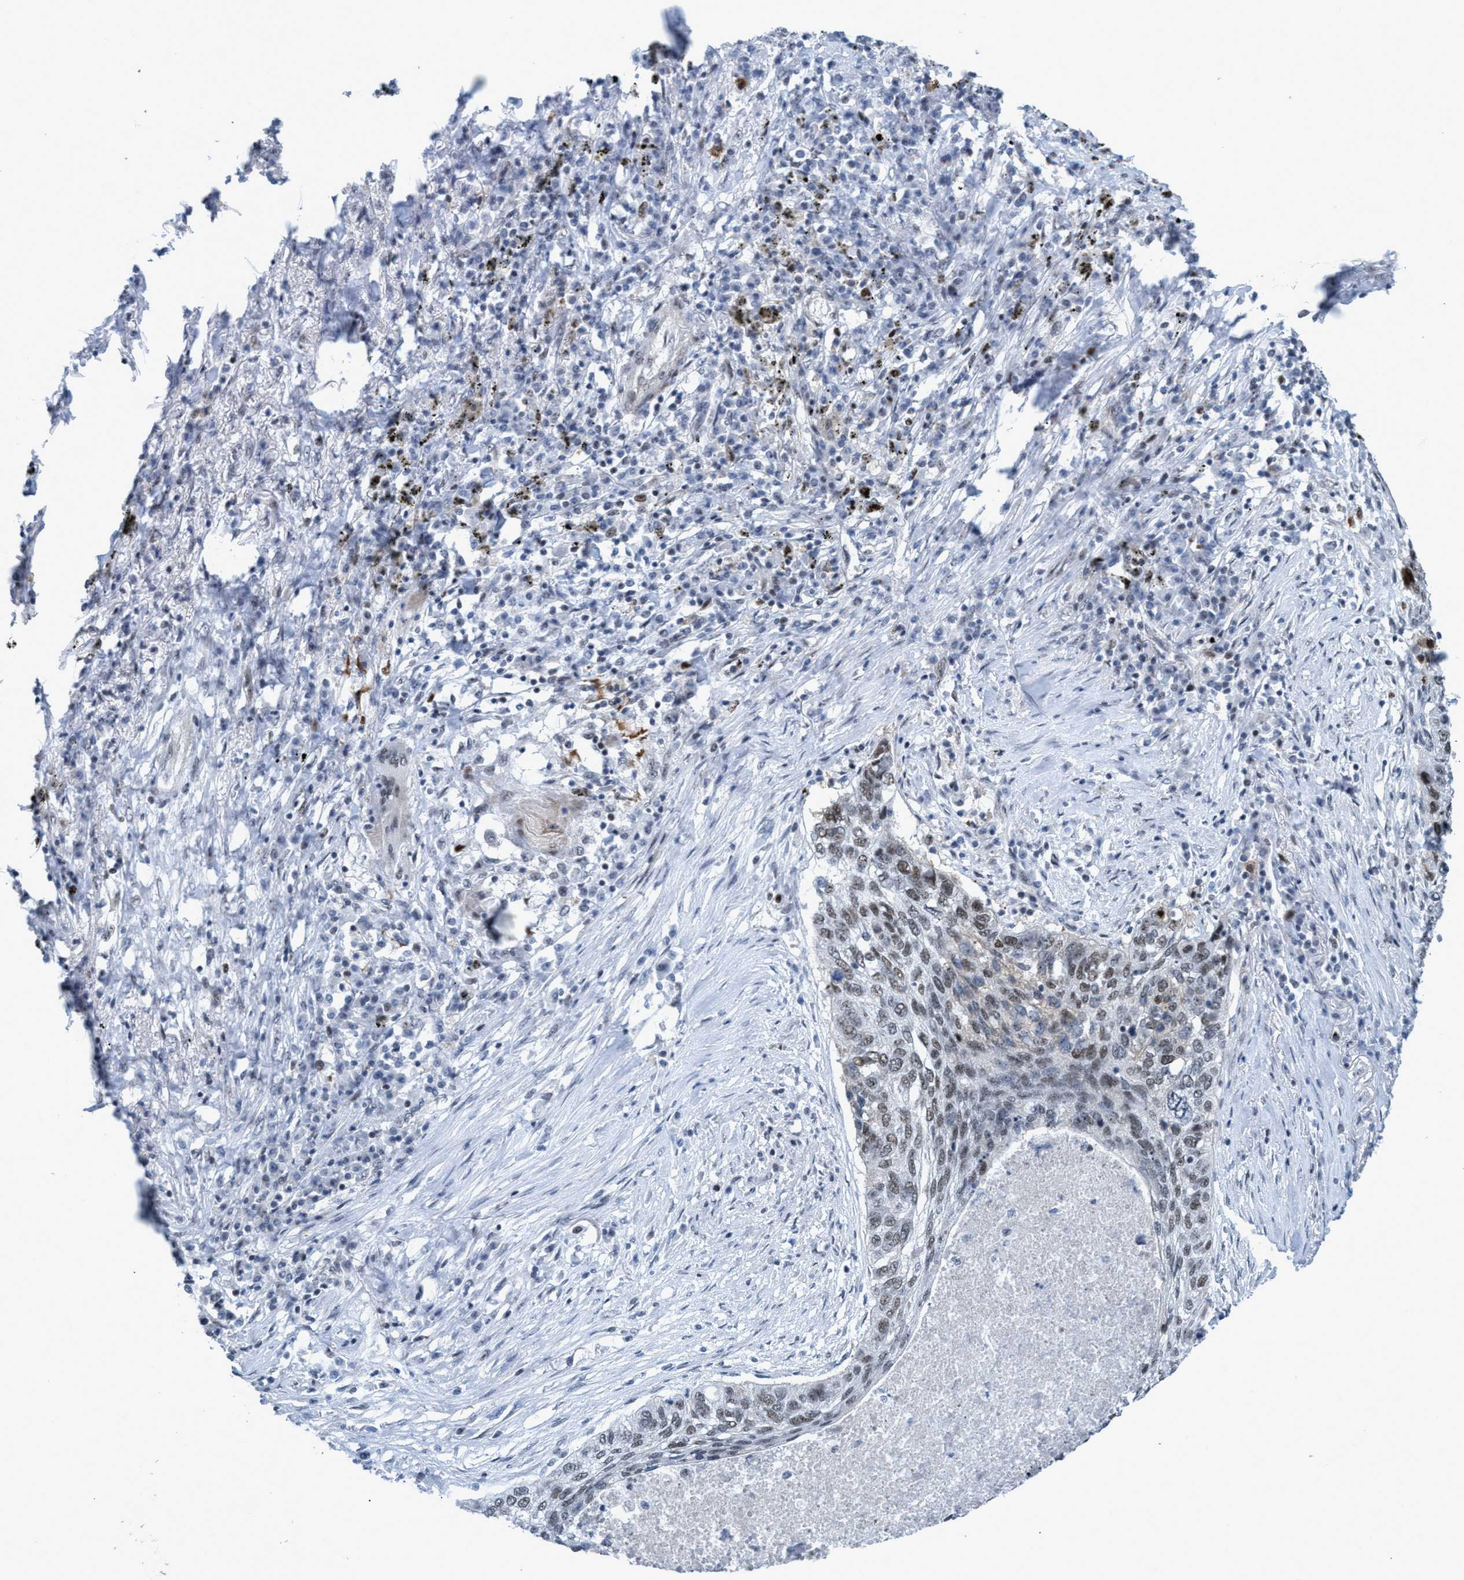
{"staining": {"intensity": "weak", "quantity": ">75%", "location": "nuclear"}, "tissue": "lung cancer", "cell_type": "Tumor cells", "image_type": "cancer", "snomed": [{"axis": "morphology", "description": "Squamous cell carcinoma, NOS"}, {"axis": "topography", "description": "Lung"}], "caption": "Protein expression analysis of lung cancer exhibits weak nuclear staining in about >75% of tumor cells.", "gene": "CWC27", "patient": {"sex": "female", "age": 63}}